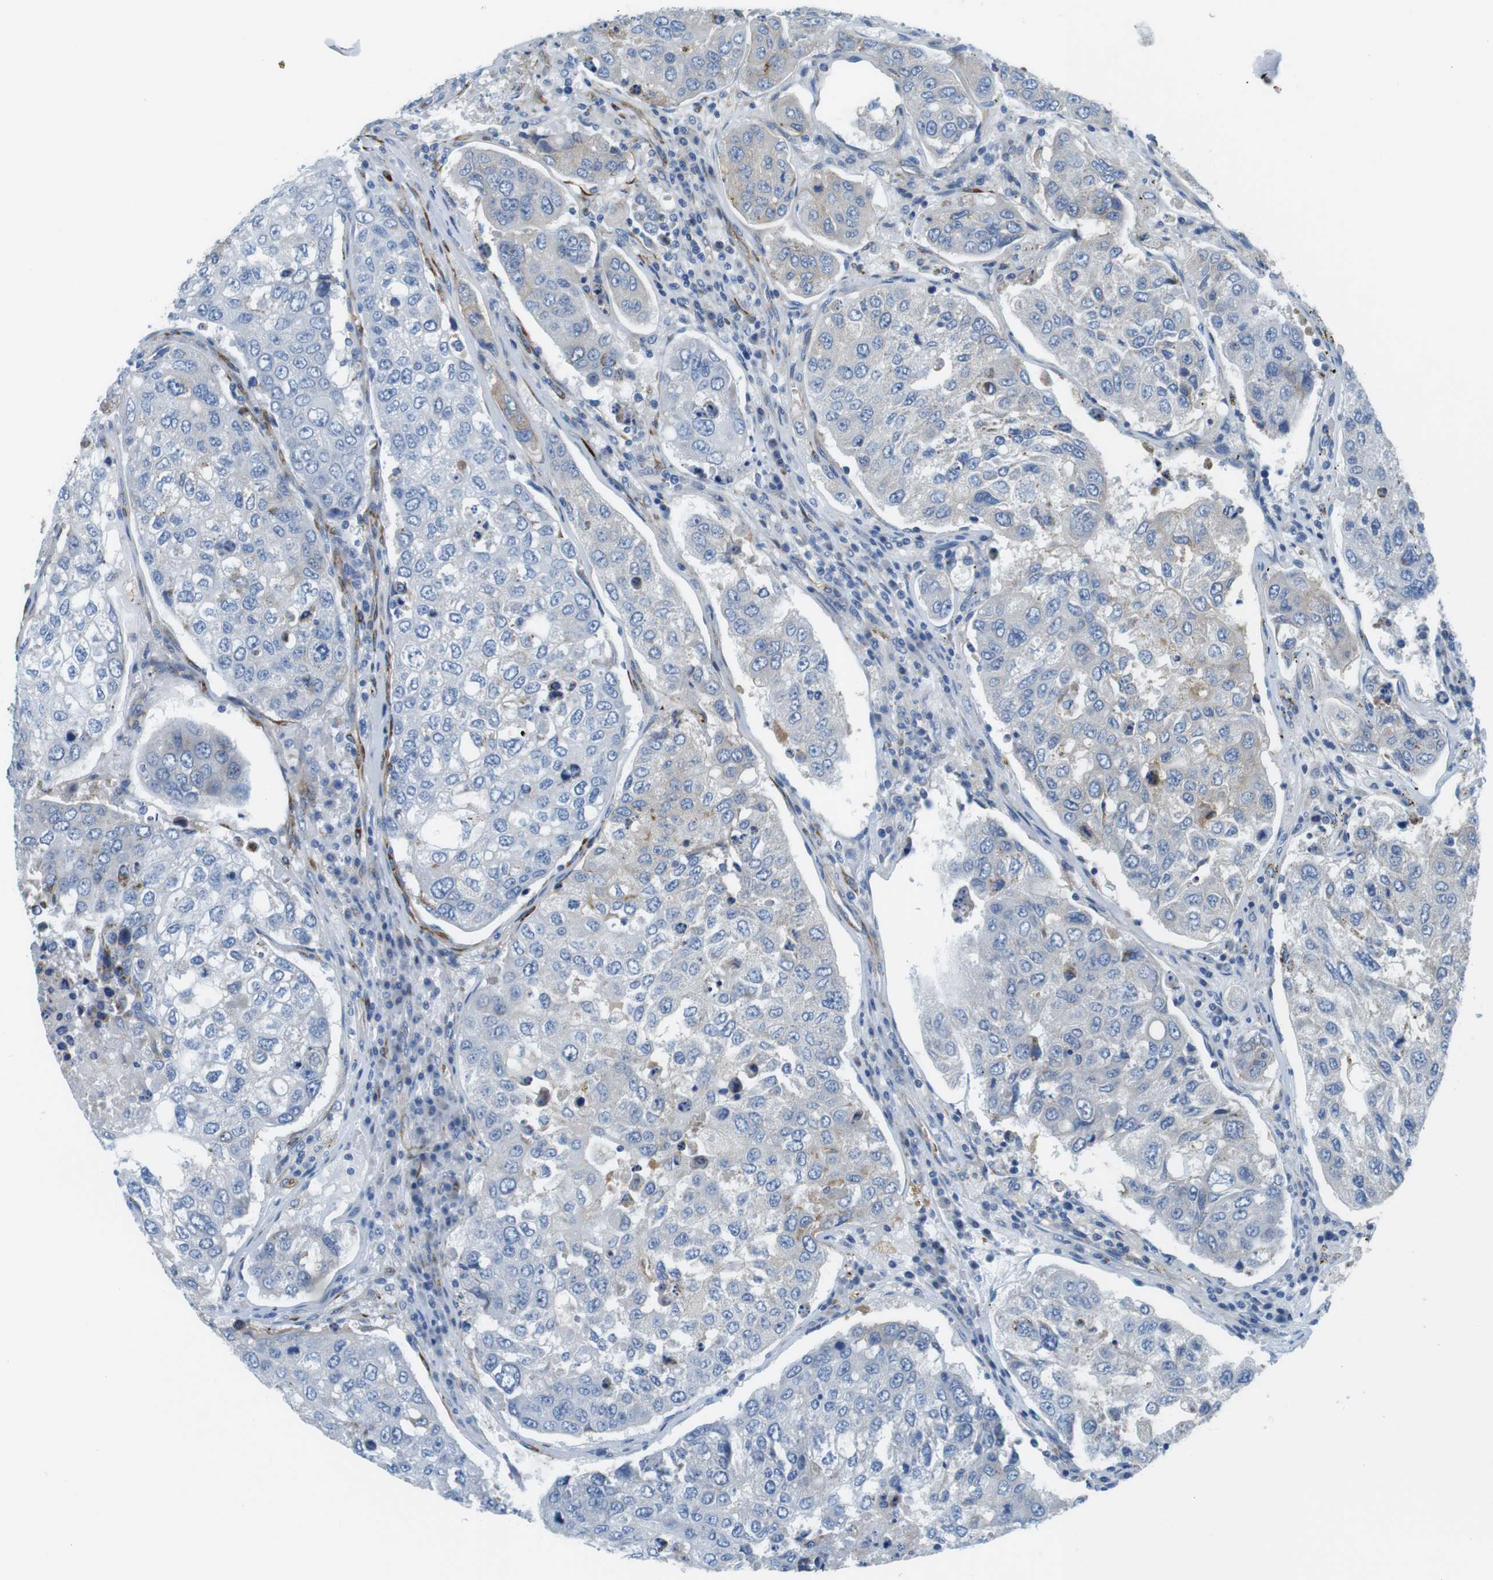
{"staining": {"intensity": "moderate", "quantity": "<25%", "location": "cytoplasmic/membranous"}, "tissue": "urothelial cancer", "cell_type": "Tumor cells", "image_type": "cancer", "snomed": [{"axis": "morphology", "description": "Urothelial carcinoma, High grade"}, {"axis": "topography", "description": "Lymph node"}, {"axis": "topography", "description": "Urinary bladder"}], "caption": "DAB (3,3'-diaminobenzidine) immunohistochemical staining of human urothelial cancer demonstrates moderate cytoplasmic/membranous protein staining in approximately <25% of tumor cells.", "gene": "EMP2", "patient": {"sex": "male", "age": 51}}